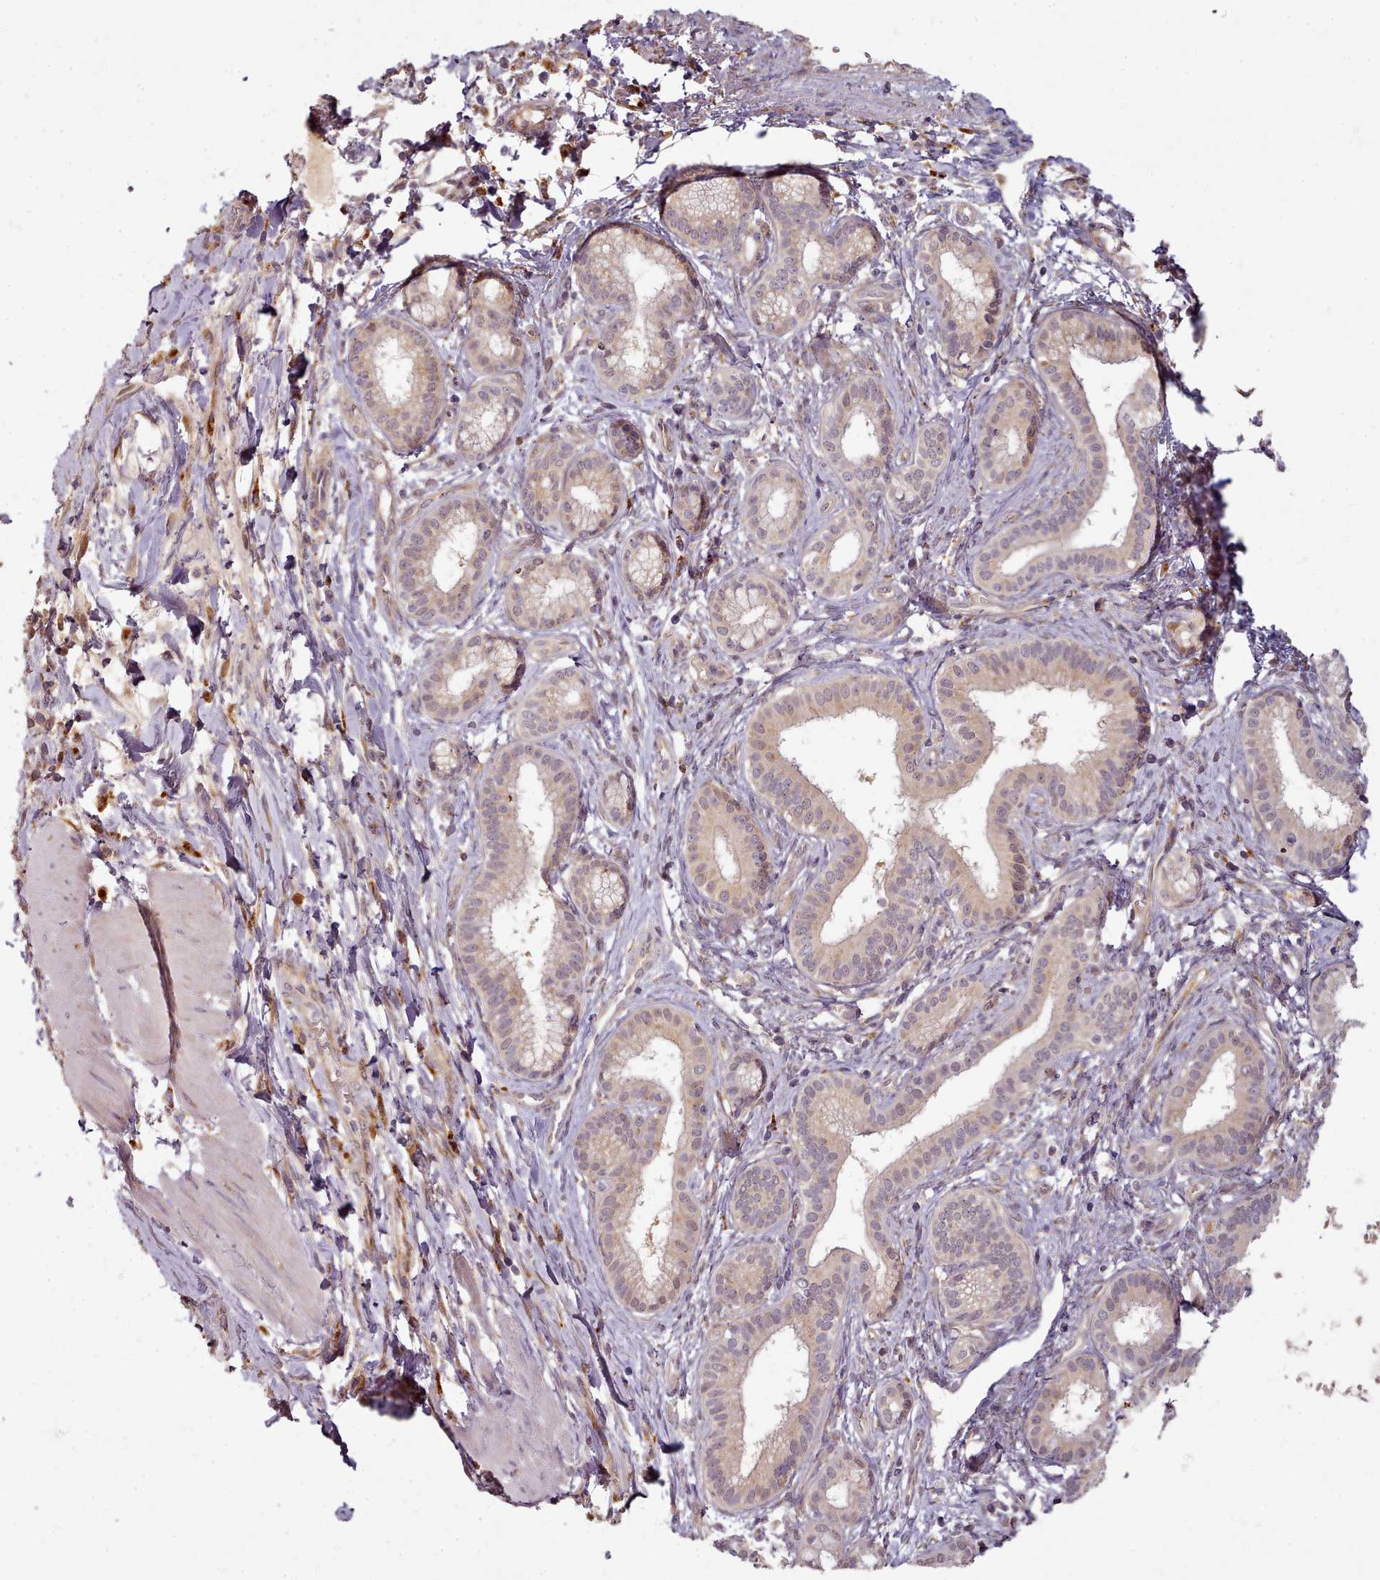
{"staining": {"intensity": "weak", "quantity": ">75%", "location": "cytoplasmic/membranous,nuclear"}, "tissue": "pancreatic cancer", "cell_type": "Tumor cells", "image_type": "cancer", "snomed": [{"axis": "morphology", "description": "Adenocarcinoma, NOS"}, {"axis": "topography", "description": "Pancreas"}], "caption": "This image shows immunohistochemistry staining of human pancreatic adenocarcinoma, with low weak cytoplasmic/membranous and nuclear positivity in about >75% of tumor cells.", "gene": "C1QTNF5", "patient": {"sex": "male", "age": 72}}